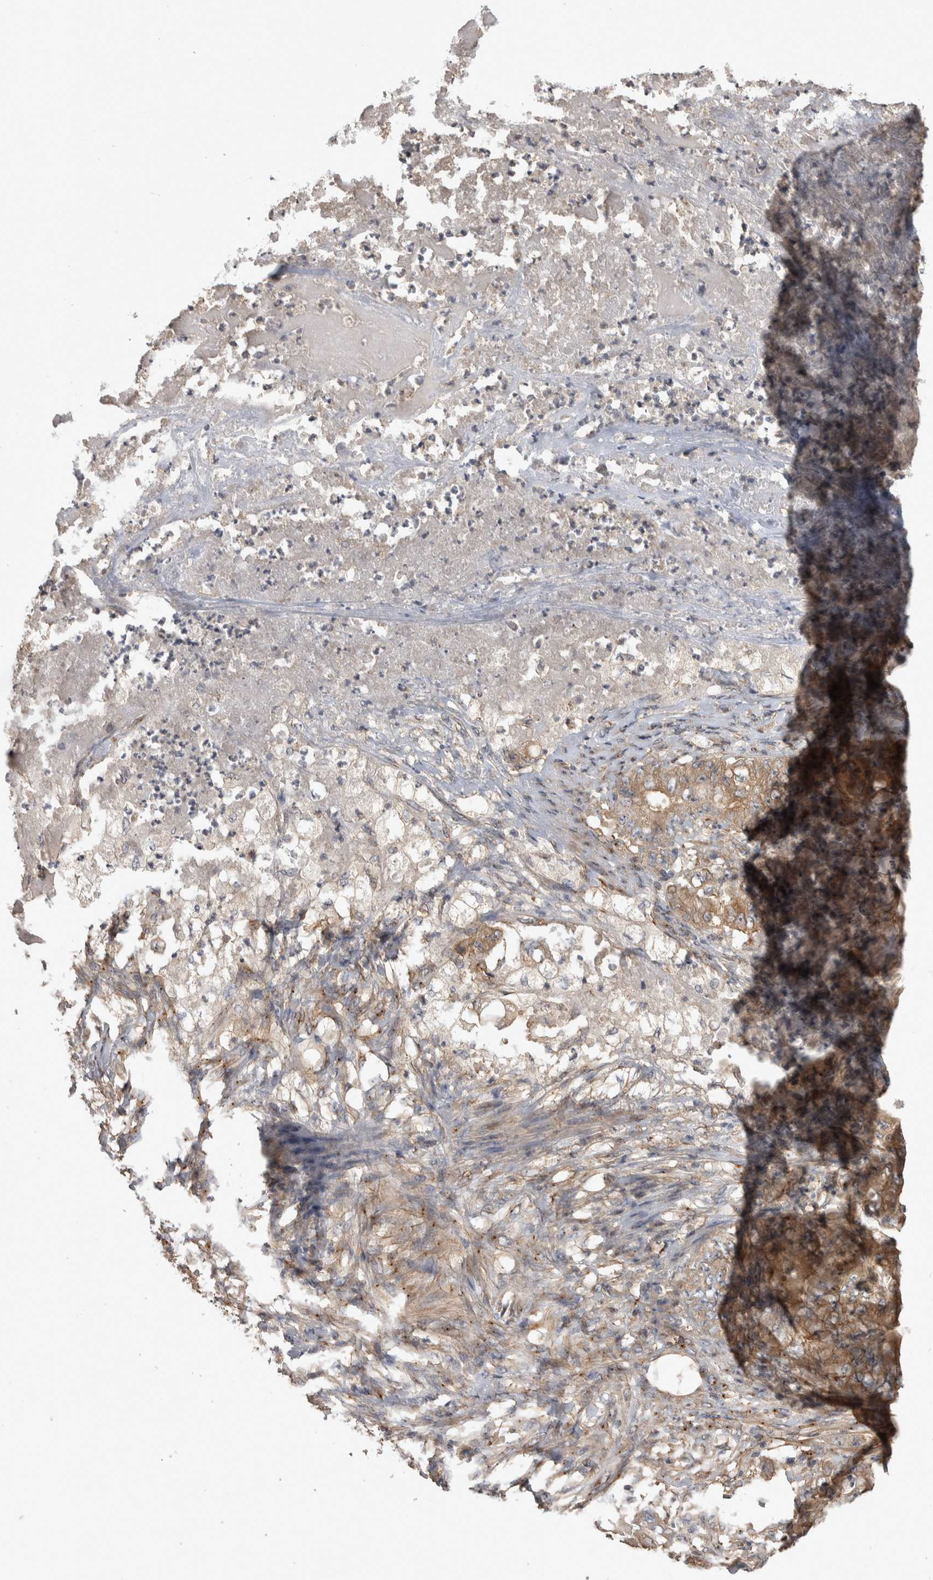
{"staining": {"intensity": "moderate", "quantity": ">75%", "location": "cytoplasmic/membranous"}, "tissue": "stomach cancer", "cell_type": "Tumor cells", "image_type": "cancer", "snomed": [{"axis": "morphology", "description": "Adenocarcinoma, NOS"}, {"axis": "topography", "description": "Stomach"}], "caption": "Protein staining of stomach cancer (adenocarcinoma) tissue reveals moderate cytoplasmic/membranous positivity in approximately >75% of tumor cells. The protein is shown in brown color, while the nuclei are stained blue.", "gene": "IFRD1", "patient": {"sex": "female", "age": 73}}